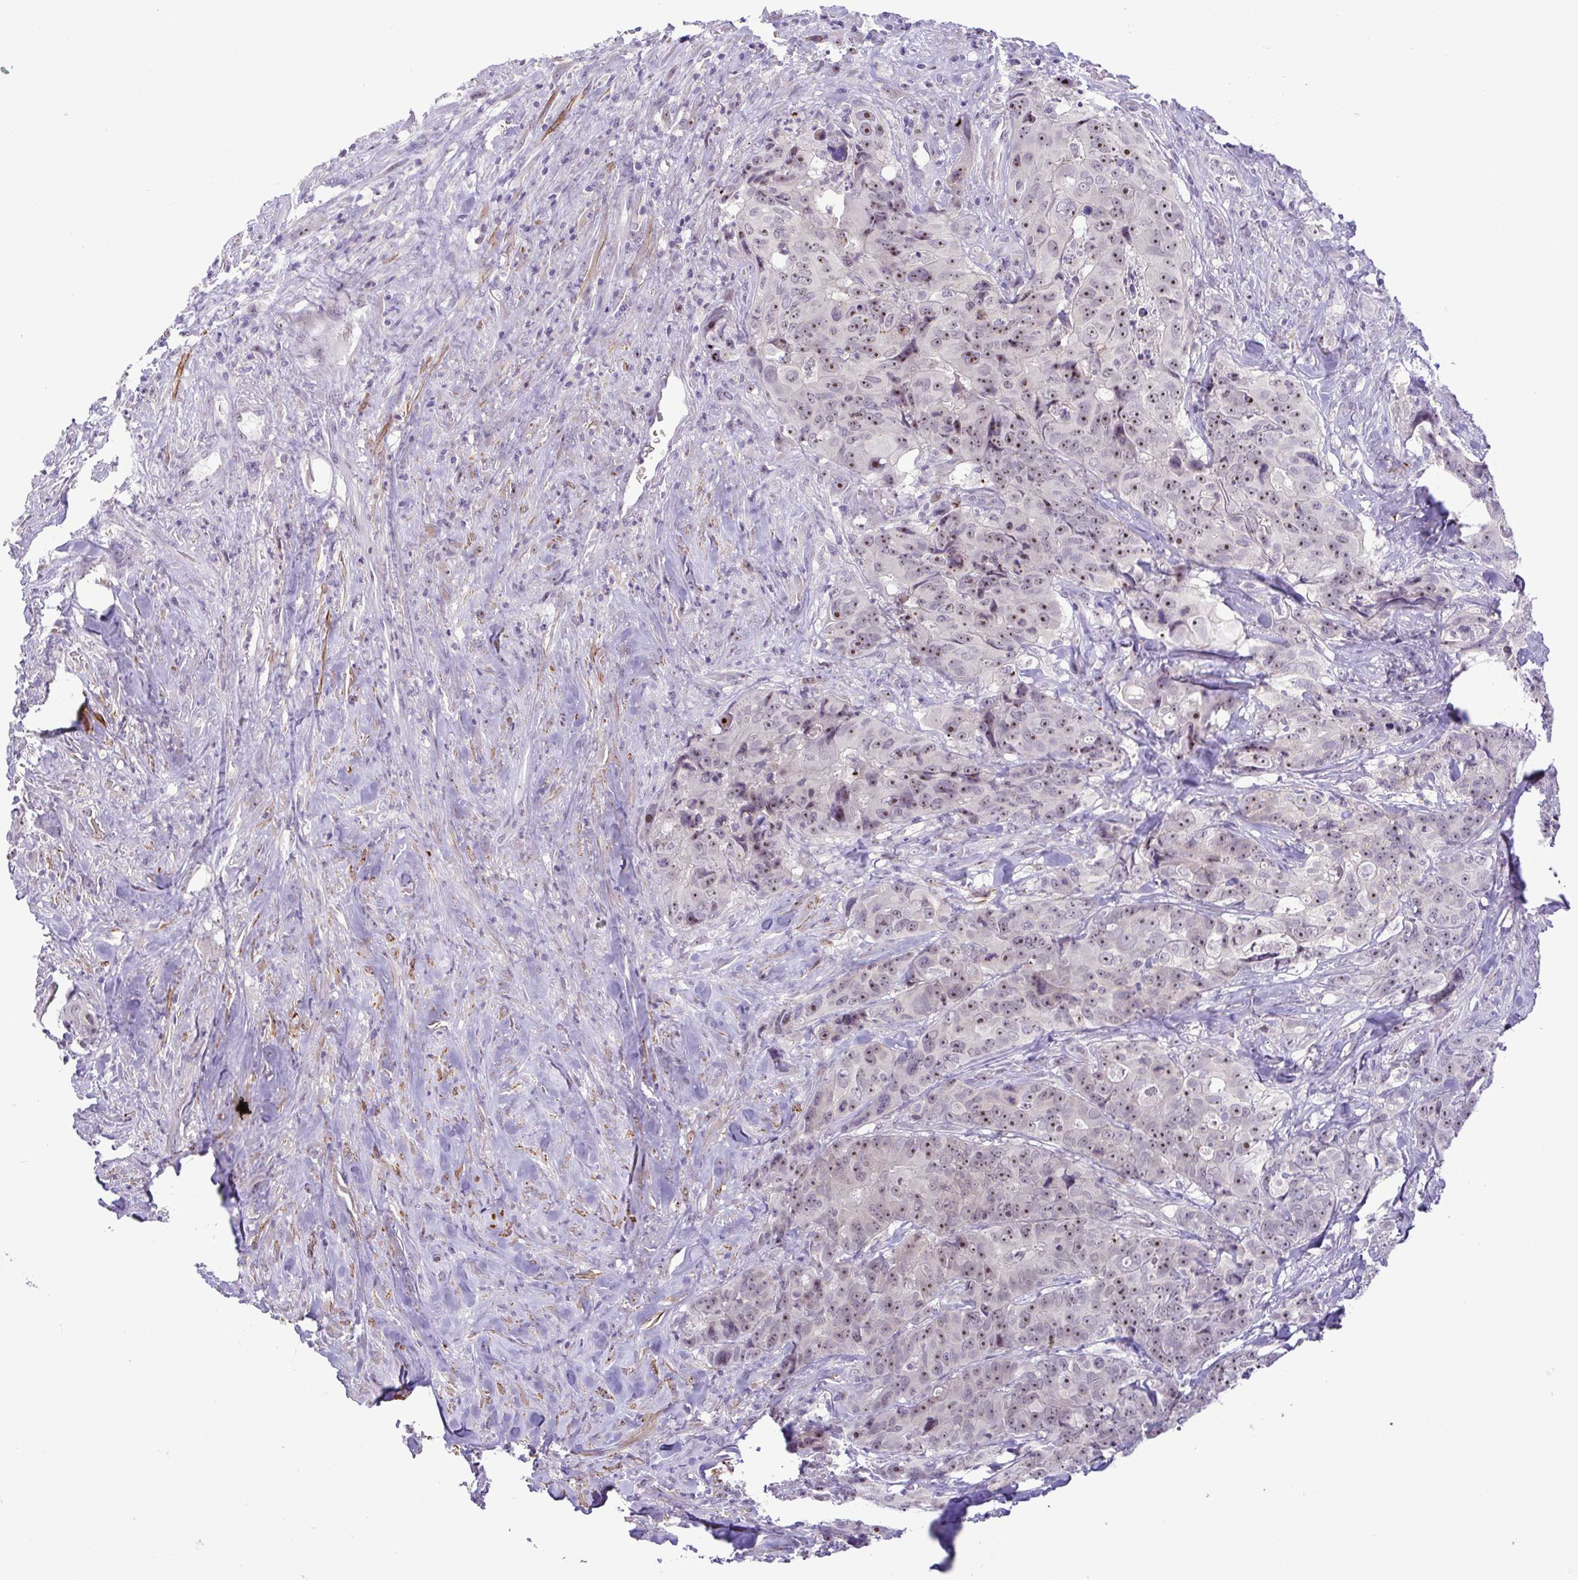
{"staining": {"intensity": "moderate", "quantity": "25%-75%", "location": "nuclear"}, "tissue": "colorectal cancer", "cell_type": "Tumor cells", "image_type": "cancer", "snomed": [{"axis": "morphology", "description": "Adenocarcinoma, NOS"}, {"axis": "topography", "description": "Rectum"}], "caption": "Immunohistochemistry photomicrograph of neoplastic tissue: human colorectal cancer (adenocarcinoma) stained using immunohistochemistry (IHC) reveals medium levels of moderate protein expression localized specifically in the nuclear of tumor cells, appearing as a nuclear brown color.", "gene": "RSL24D1", "patient": {"sex": "female", "age": 62}}